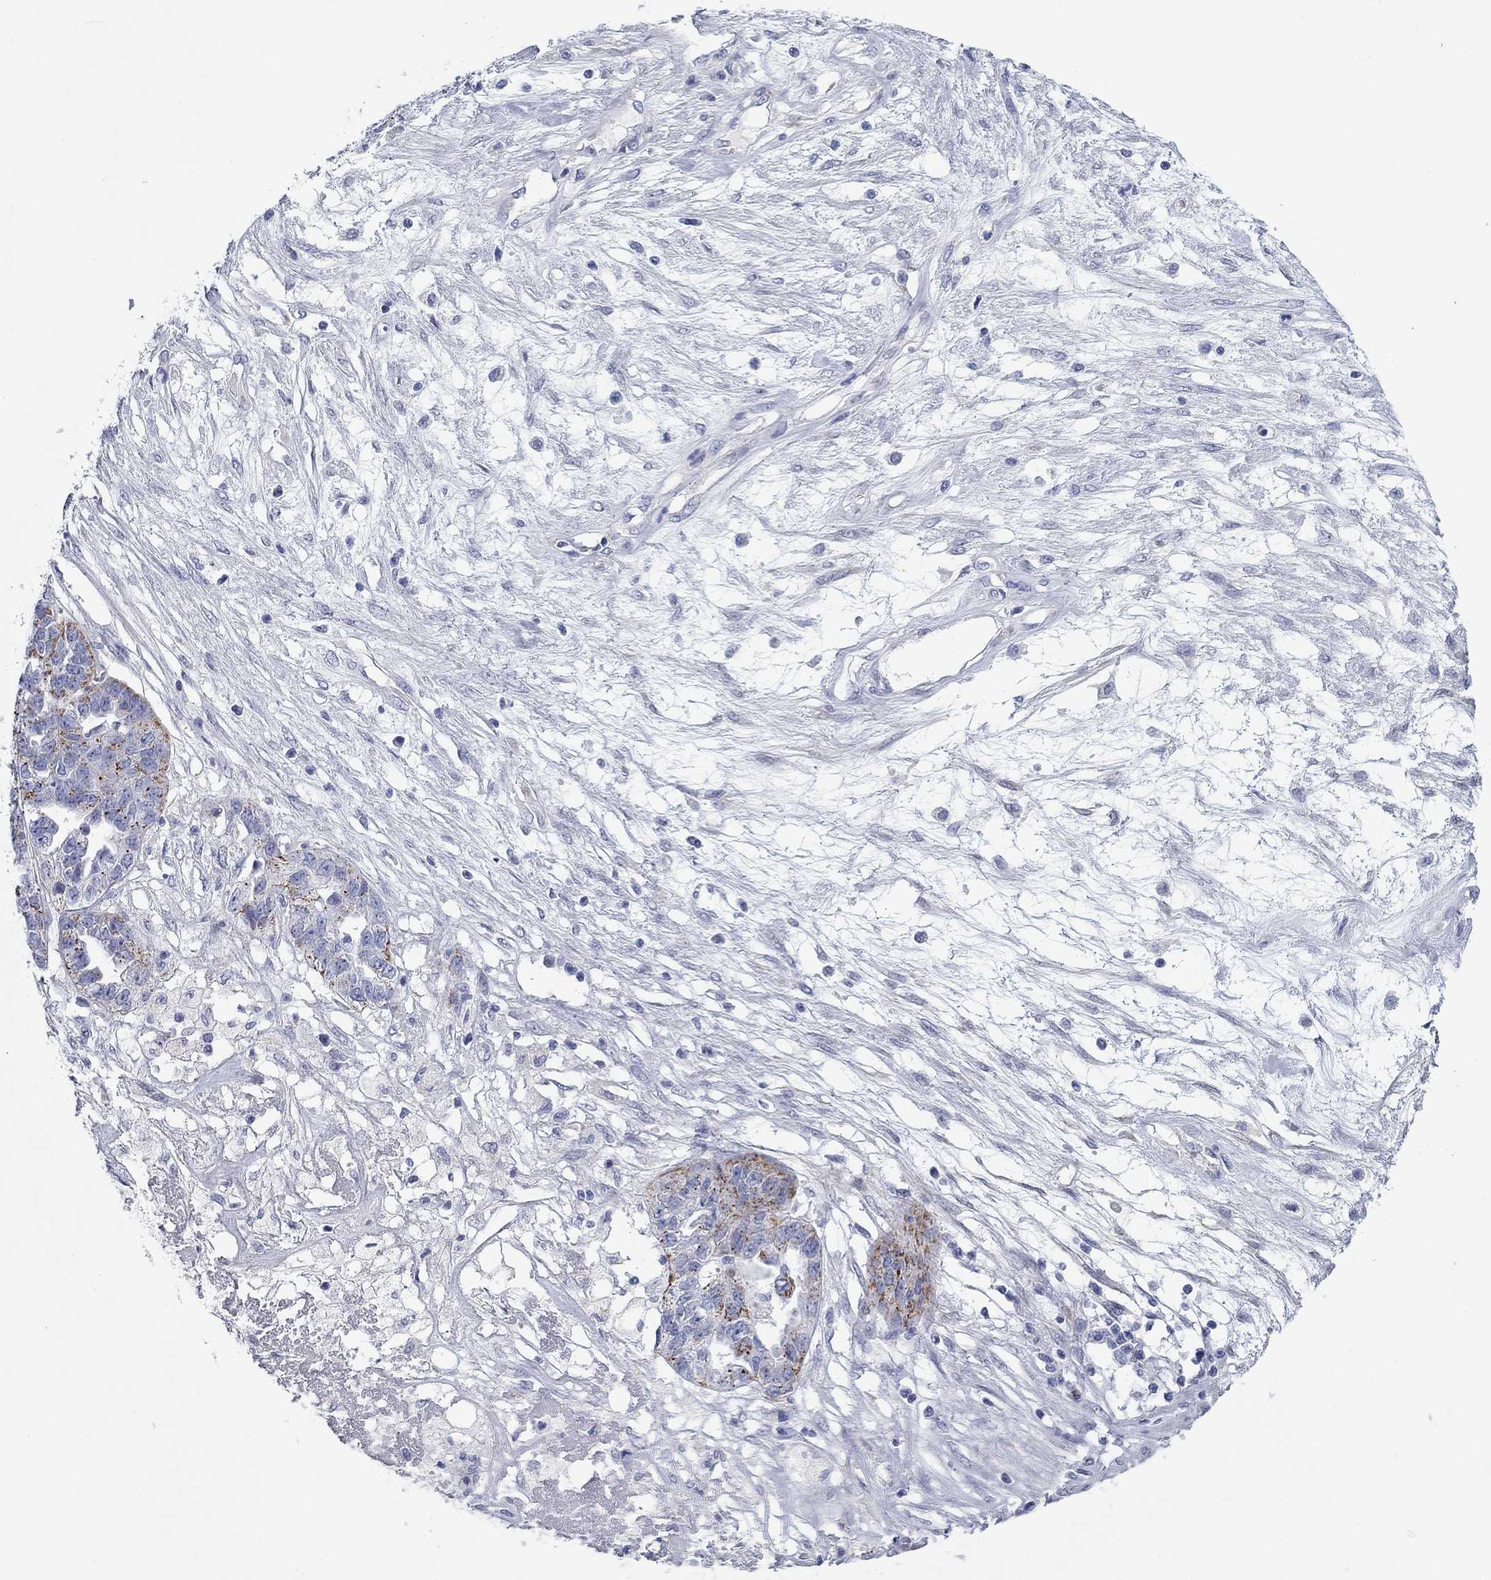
{"staining": {"intensity": "moderate", "quantity": "<25%", "location": "cytoplasmic/membranous"}, "tissue": "ovarian cancer", "cell_type": "Tumor cells", "image_type": "cancer", "snomed": [{"axis": "morphology", "description": "Cystadenocarcinoma, serous, NOS"}, {"axis": "topography", "description": "Ovary"}], "caption": "IHC of ovarian cancer reveals low levels of moderate cytoplasmic/membranous expression in approximately <25% of tumor cells. The staining was performed using DAB to visualize the protein expression in brown, while the nuclei were stained in blue with hematoxylin (Magnification: 20x).", "gene": "CHI3L2", "patient": {"sex": "female", "age": 87}}